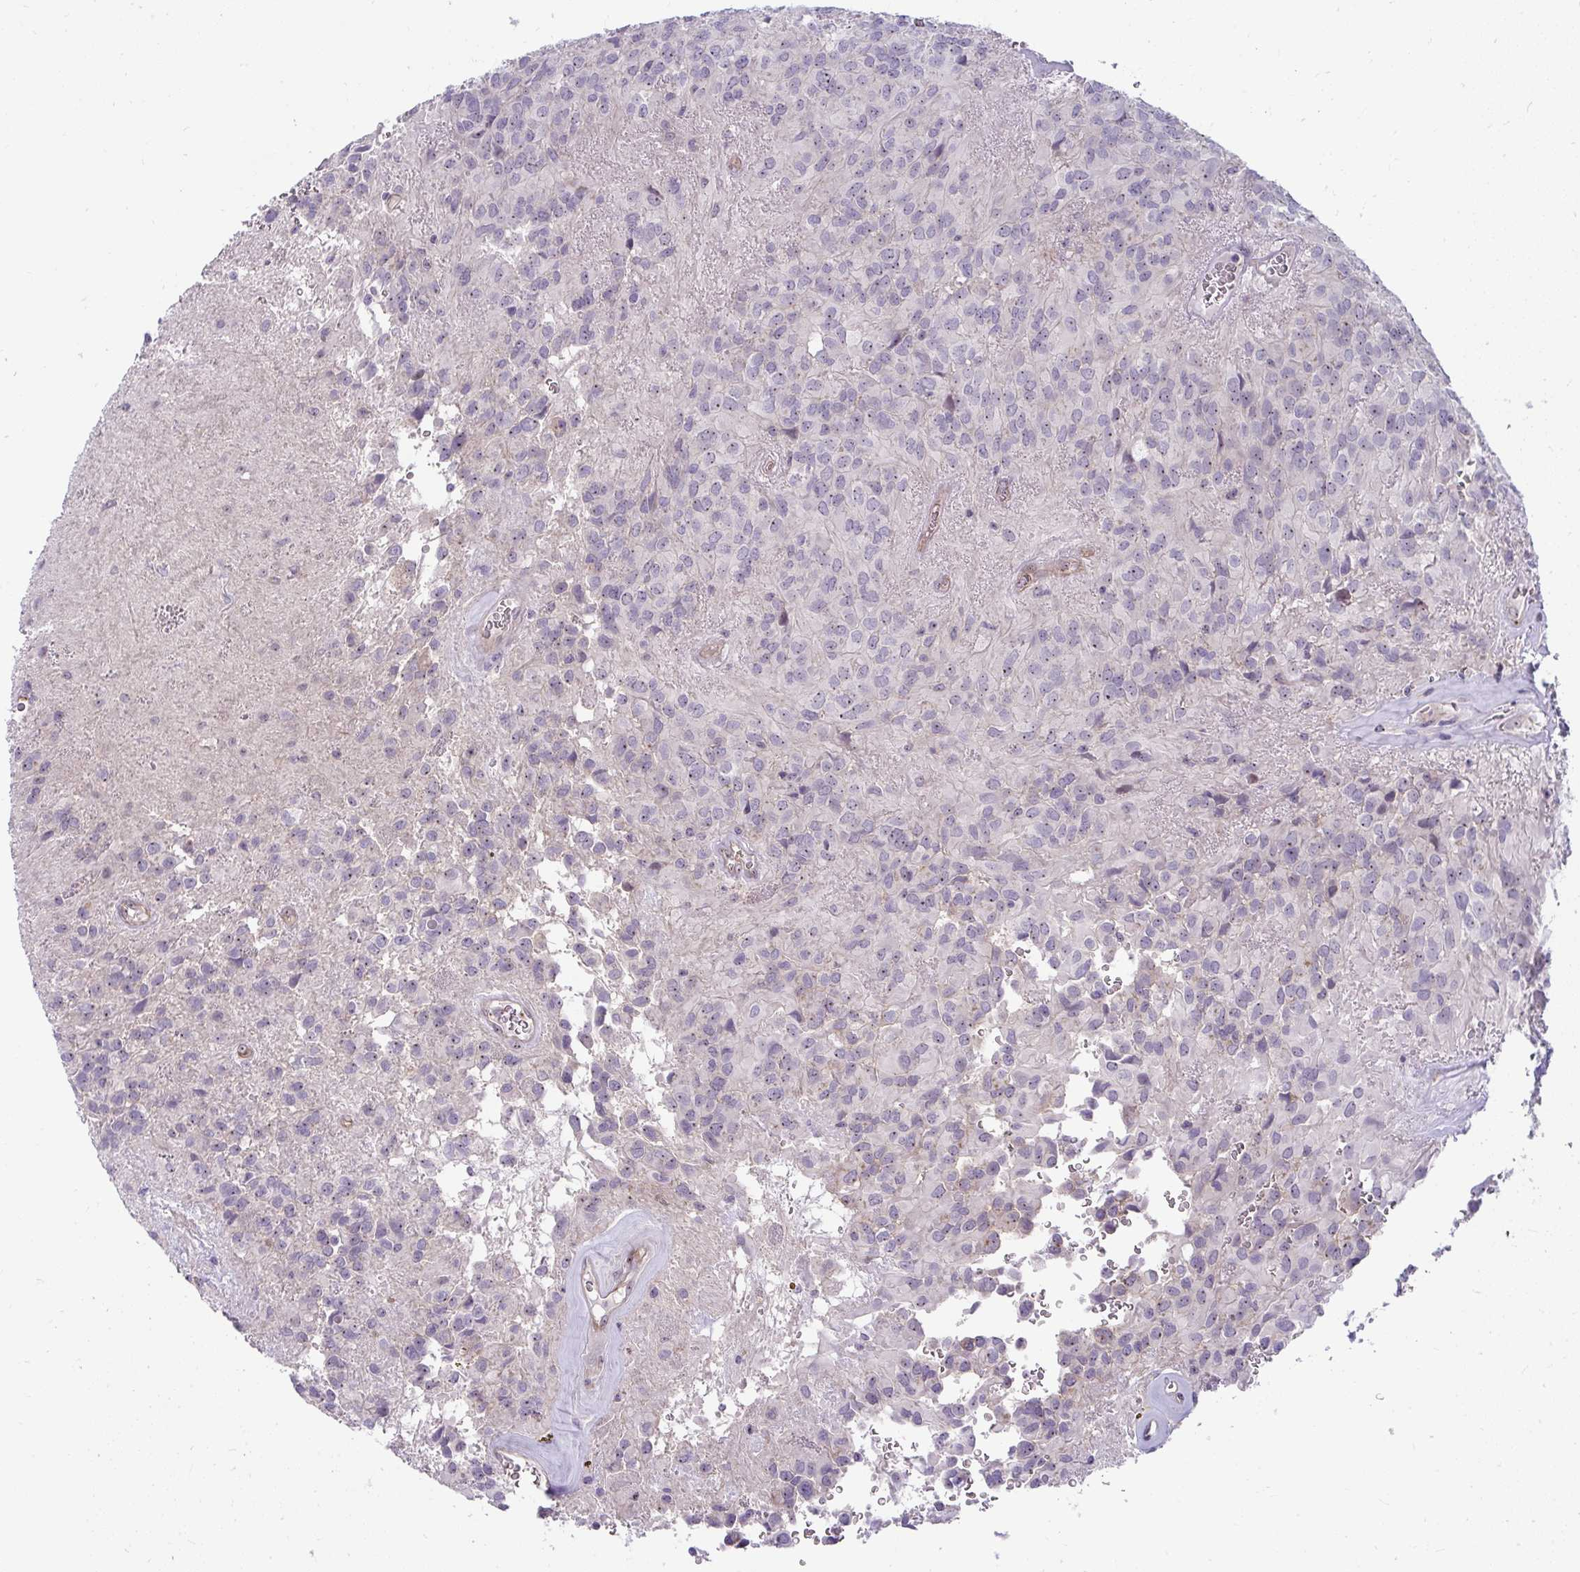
{"staining": {"intensity": "weak", "quantity": "<25%", "location": "nuclear"}, "tissue": "glioma", "cell_type": "Tumor cells", "image_type": "cancer", "snomed": [{"axis": "morphology", "description": "Glioma, malignant, Low grade"}, {"axis": "topography", "description": "Brain"}], "caption": "DAB (3,3'-diaminobenzidine) immunohistochemical staining of human glioma reveals no significant staining in tumor cells.", "gene": "MUS81", "patient": {"sex": "male", "age": 56}}